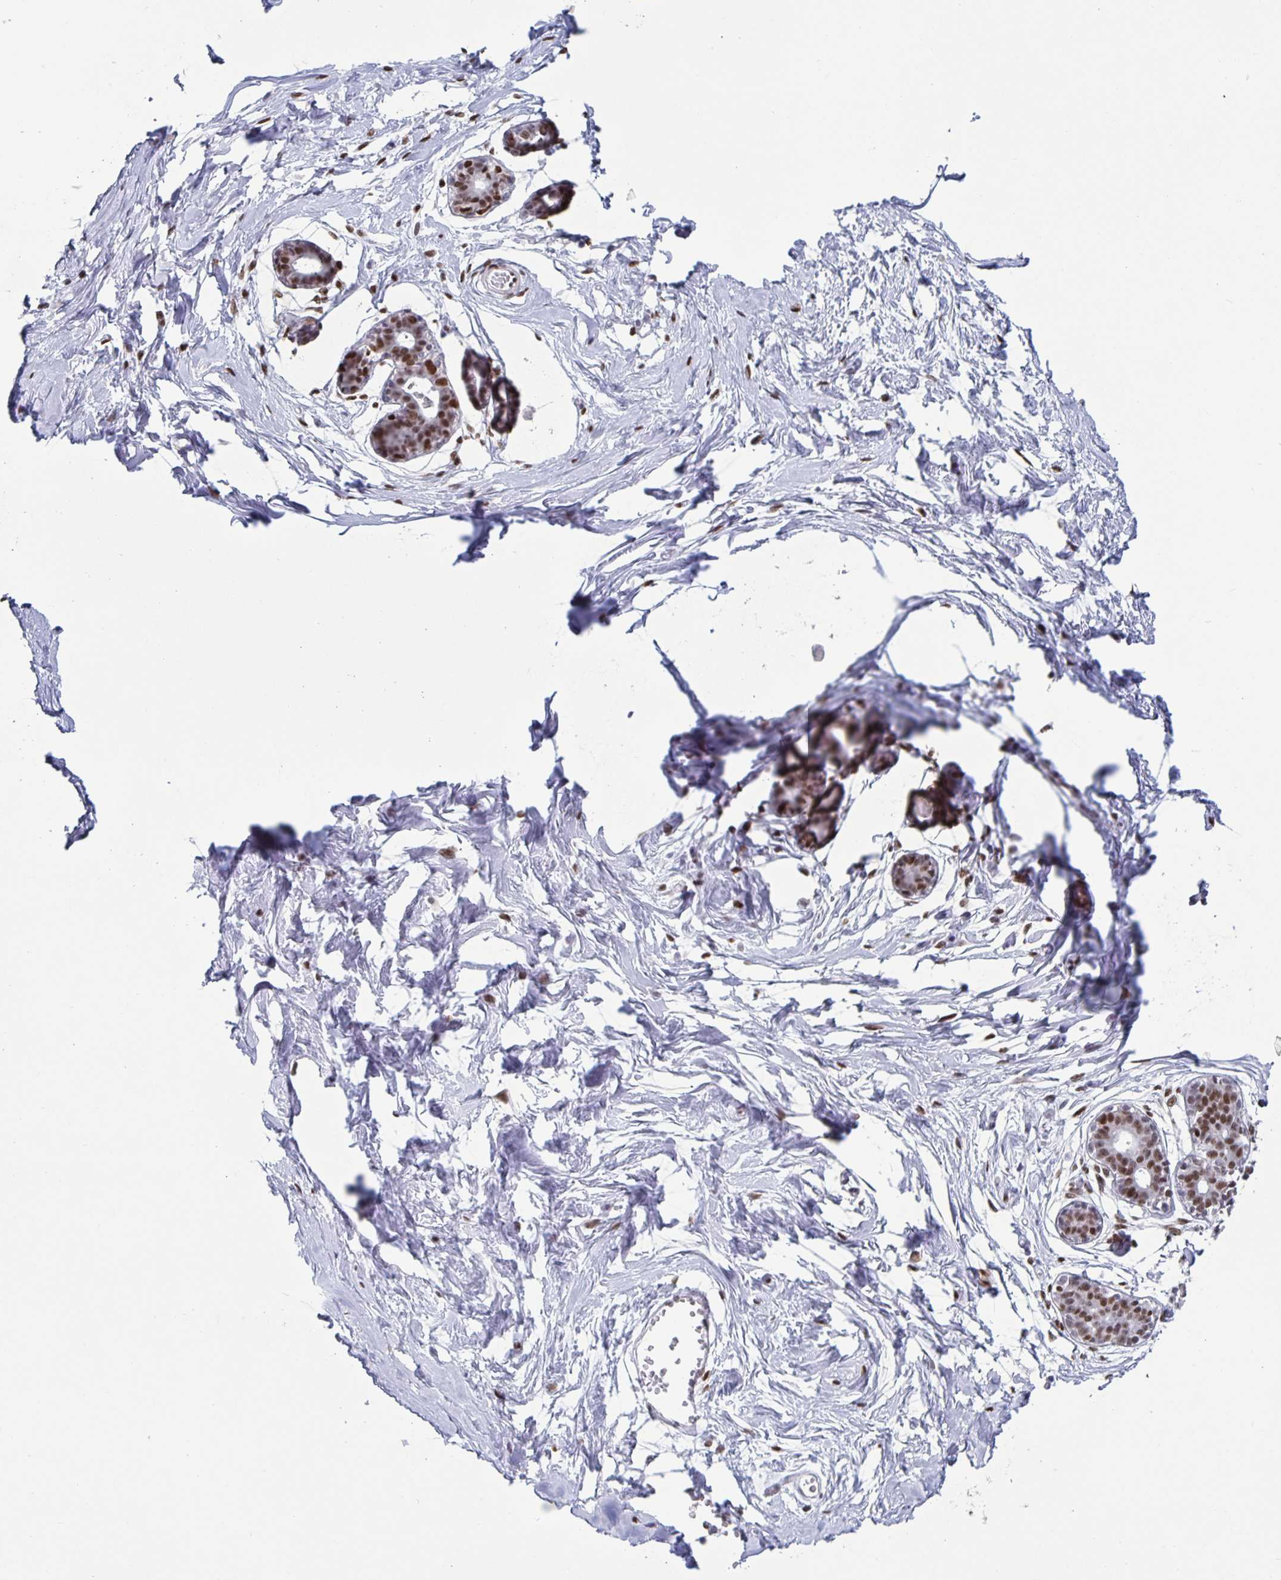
{"staining": {"intensity": "moderate", "quantity": "25%-75%", "location": "nuclear"}, "tissue": "breast", "cell_type": "Adipocytes", "image_type": "normal", "snomed": [{"axis": "morphology", "description": "Normal tissue, NOS"}, {"axis": "topography", "description": "Breast"}], "caption": "DAB (3,3'-diaminobenzidine) immunohistochemical staining of unremarkable human breast displays moderate nuclear protein positivity in approximately 25%-75% of adipocytes.", "gene": "JUND", "patient": {"sex": "female", "age": 45}}